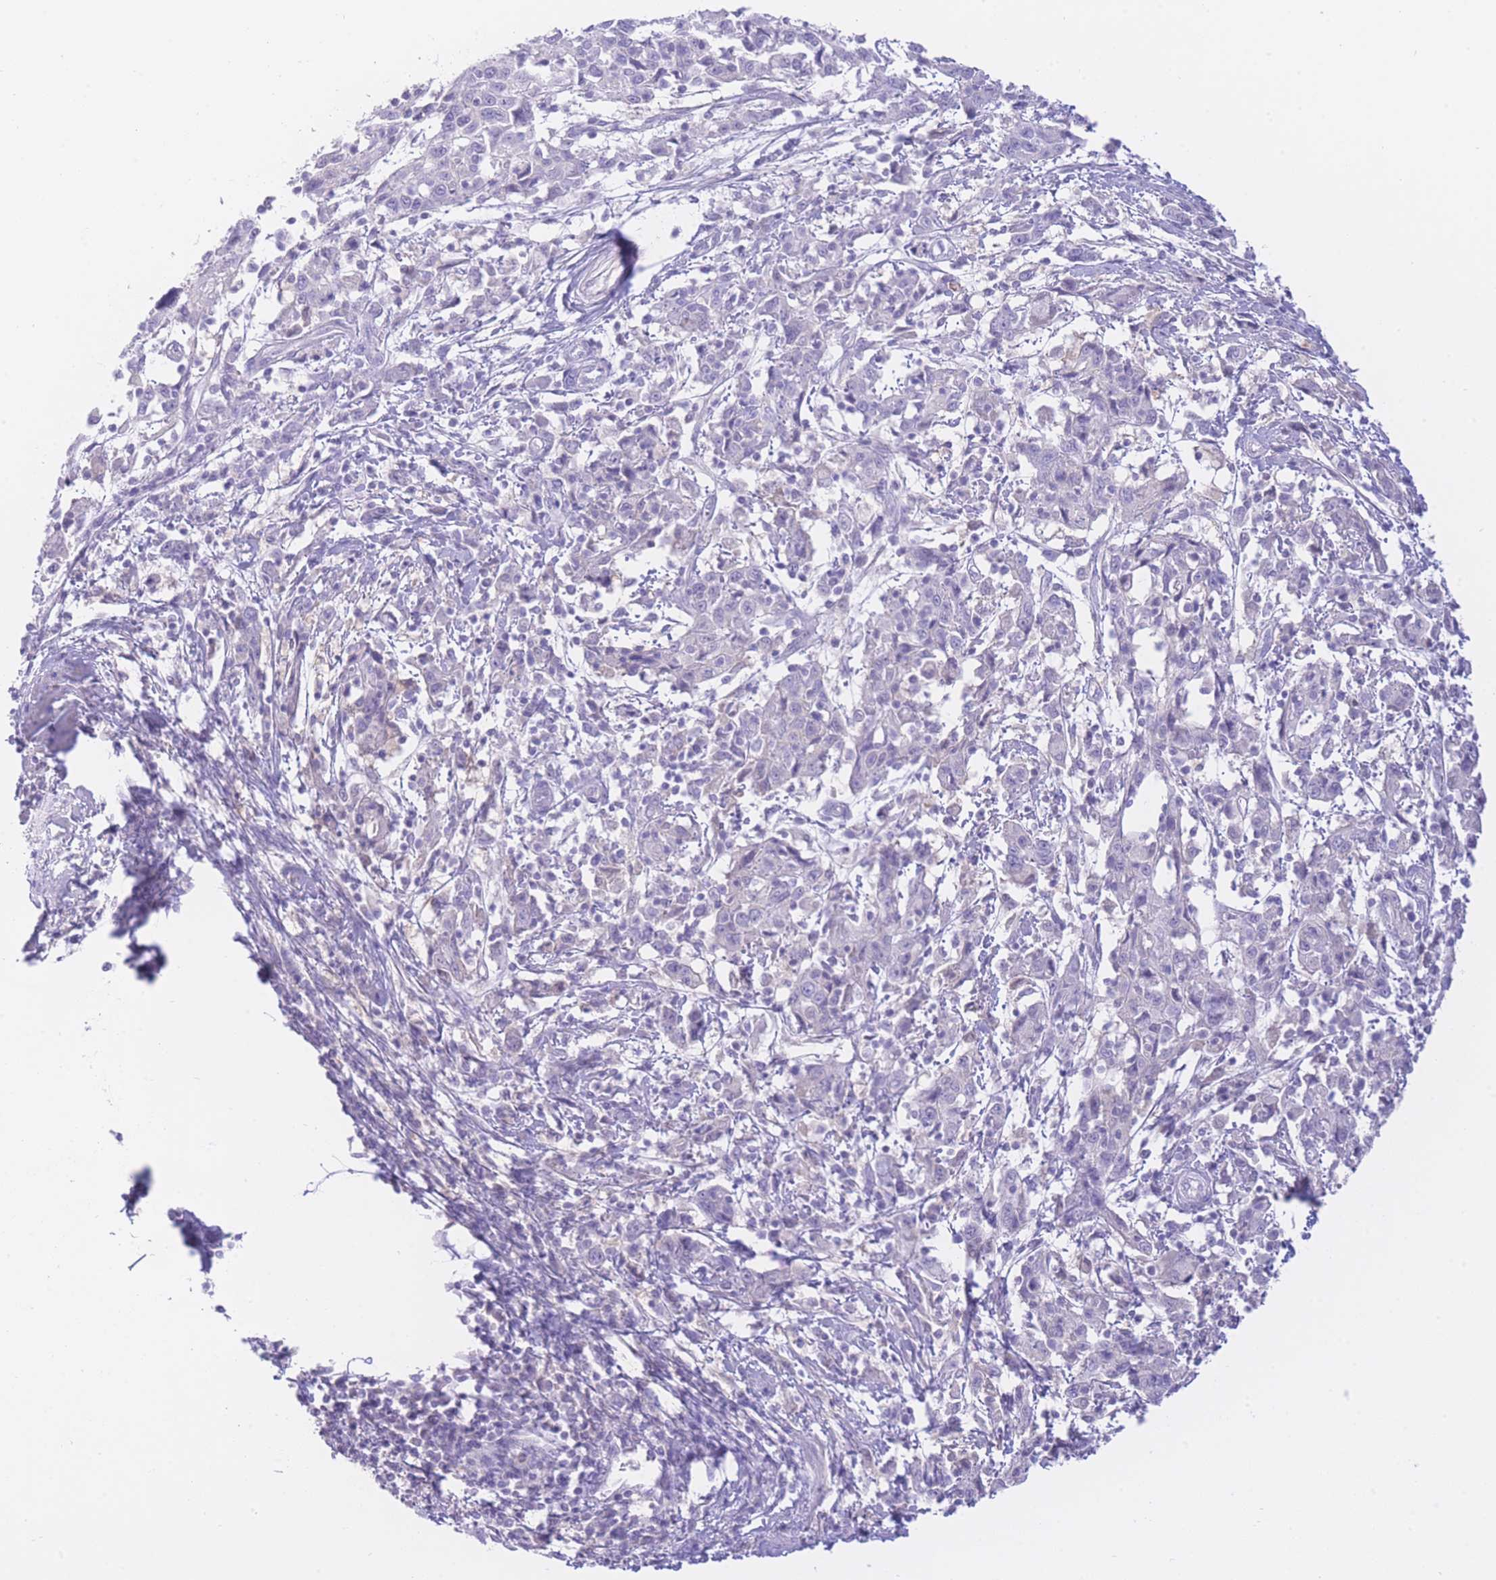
{"staining": {"intensity": "negative", "quantity": "none", "location": "none"}, "tissue": "cervical cancer", "cell_type": "Tumor cells", "image_type": "cancer", "snomed": [{"axis": "morphology", "description": "Squamous cell carcinoma, NOS"}, {"axis": "topography", "description": "Cervix"}], "caption": "Immunohistochemistry (IHC) photomicrograph of neoplastic tissue: squamous cell carcinoma (cervical) stained with DAB demonstrates no significant protein expression in tumor cells. (DAB (3,3'-diaminobenzidine) IHC visualized using brightfield microscopy, high magnification).", "gene": "ZNF212", "patient": {"sex": "female", "age": 46}}